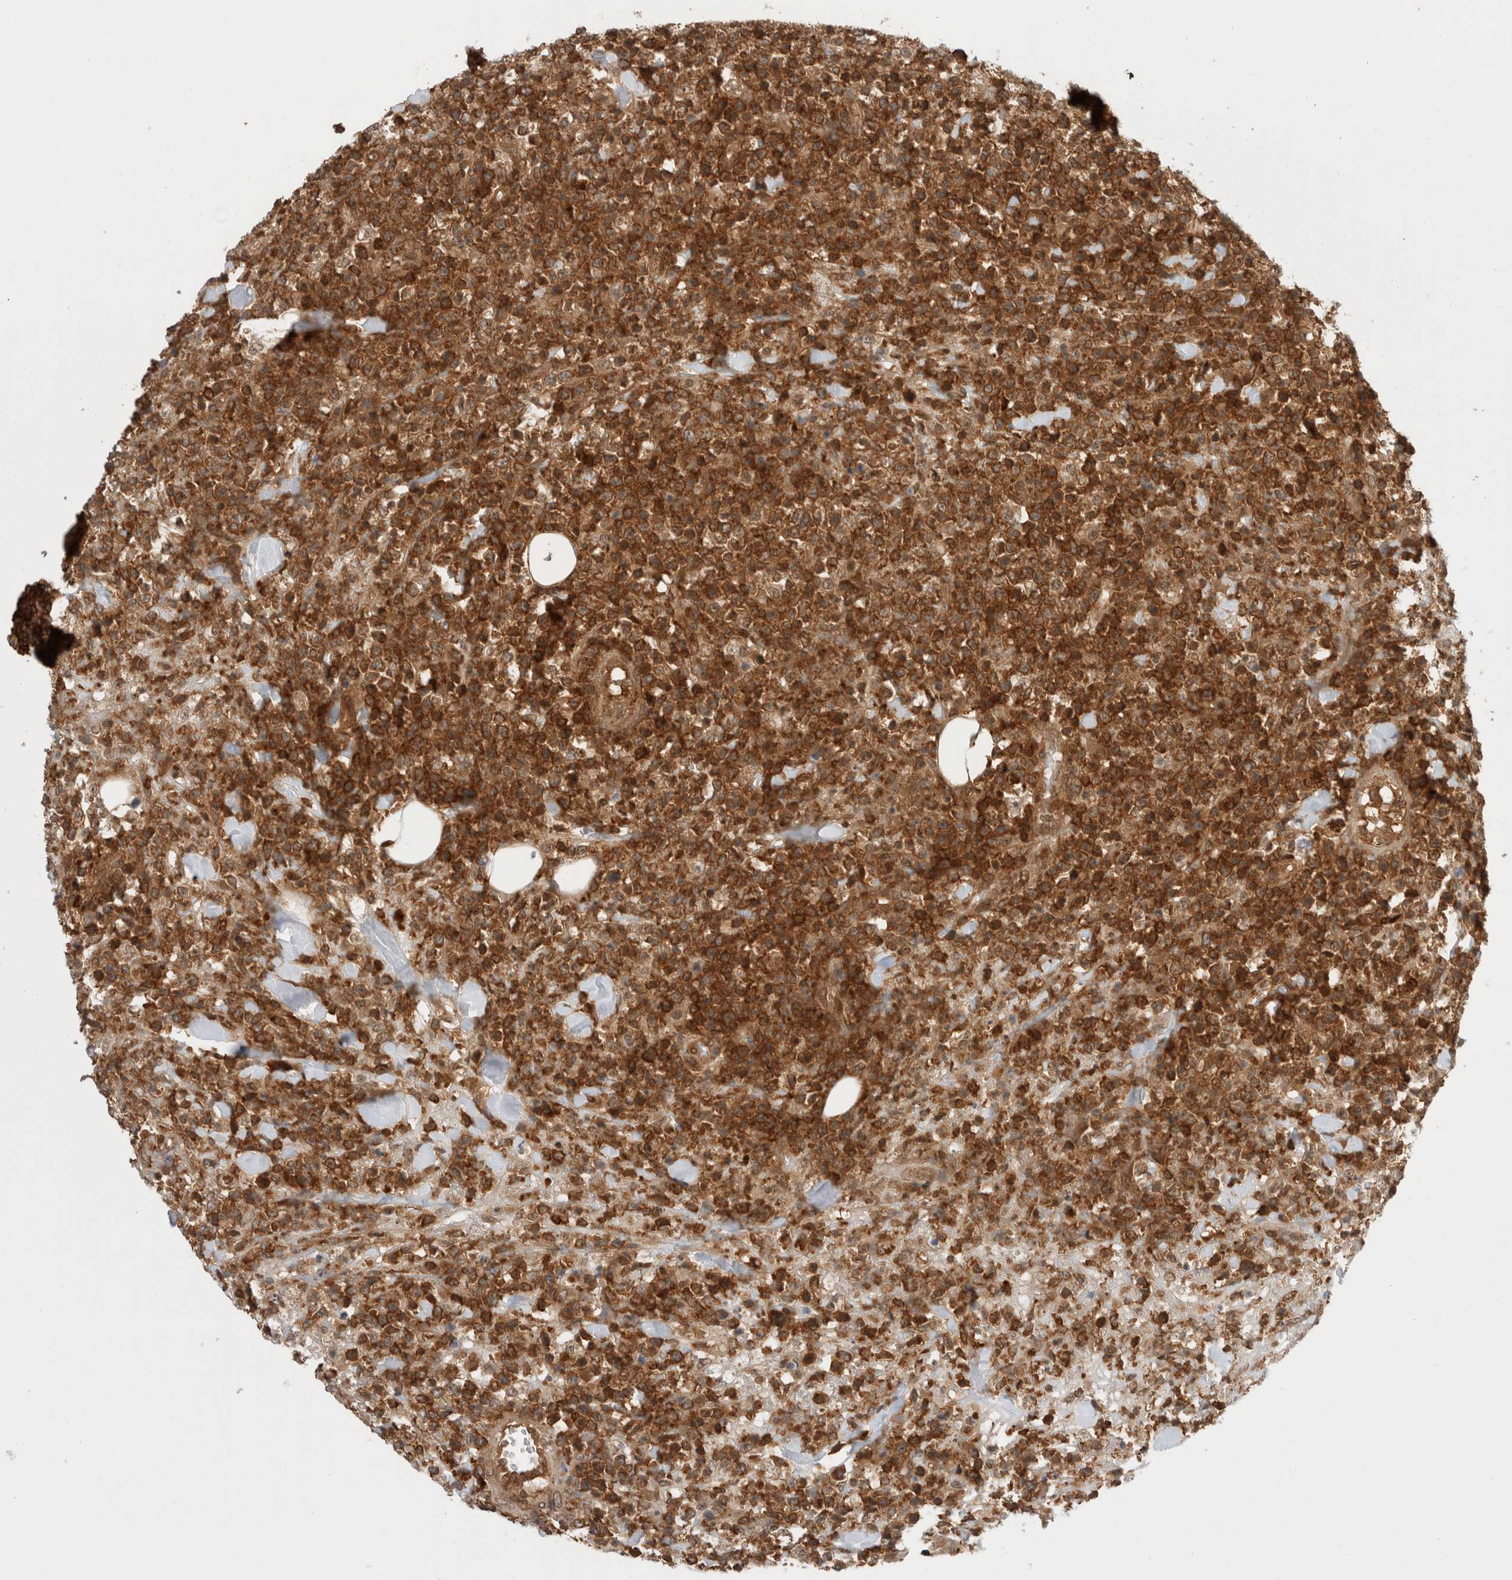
{"staining": {"intensity": "strong", "quantity": ">75%", "location": "cytoplasmic/membranous"}, "tissue": "lymphoma", "cell_type": "Tumor cells", "image_type": "cancer", "snomed": [{"axis": "morphology", "description": "Malignant lymphoma, non-Hodgkin's type, High grade"}, {"axis": "topography", "description": "Colon"}], "caption": "Human high-grade malignant lymphoma, non-Hodgkin's type stained with a protein marker displays strong staining in tumor cells.", "gene": "NFKB1", "patient": {"sex": "female", "age": 53}}